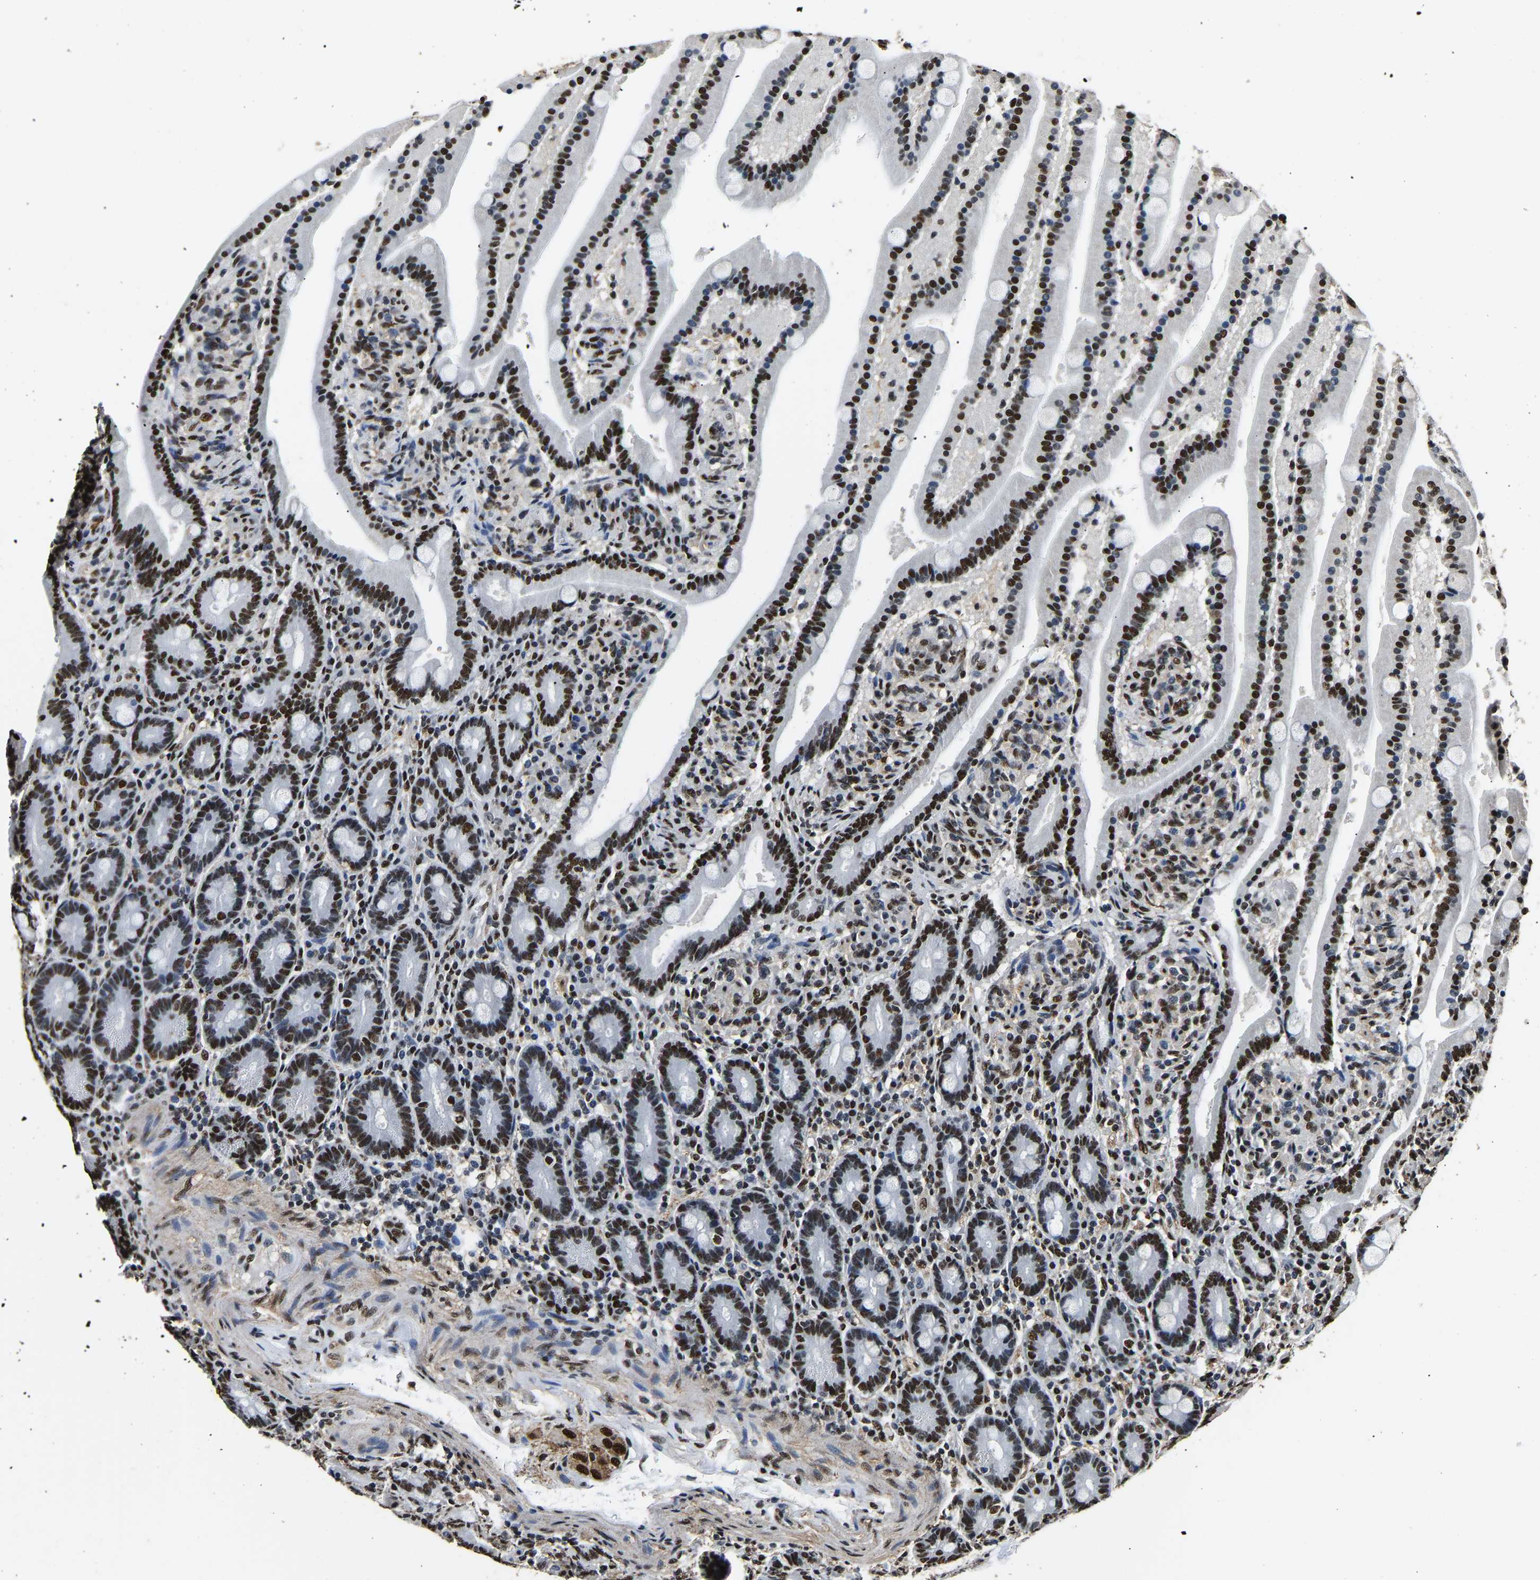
{"staining": {"intensity": "strong", "quantity": ">75%", "location": "nuclear"}, "tissue": "duodenum", "cell_type": "Glandular cells", "image_type": "normal", "snomed": [{"axis": "morphology", "description": "Normal tissue, NOS"}, {"axis": "topography", "description": "Duodenum"}], "caption": "IHC of normal duodenum displays high levels of strong nuclear positivity in approximately >75% of glandular cells.", "gene": "SAFB", "patient": {"sex": "male", "age": 54}}